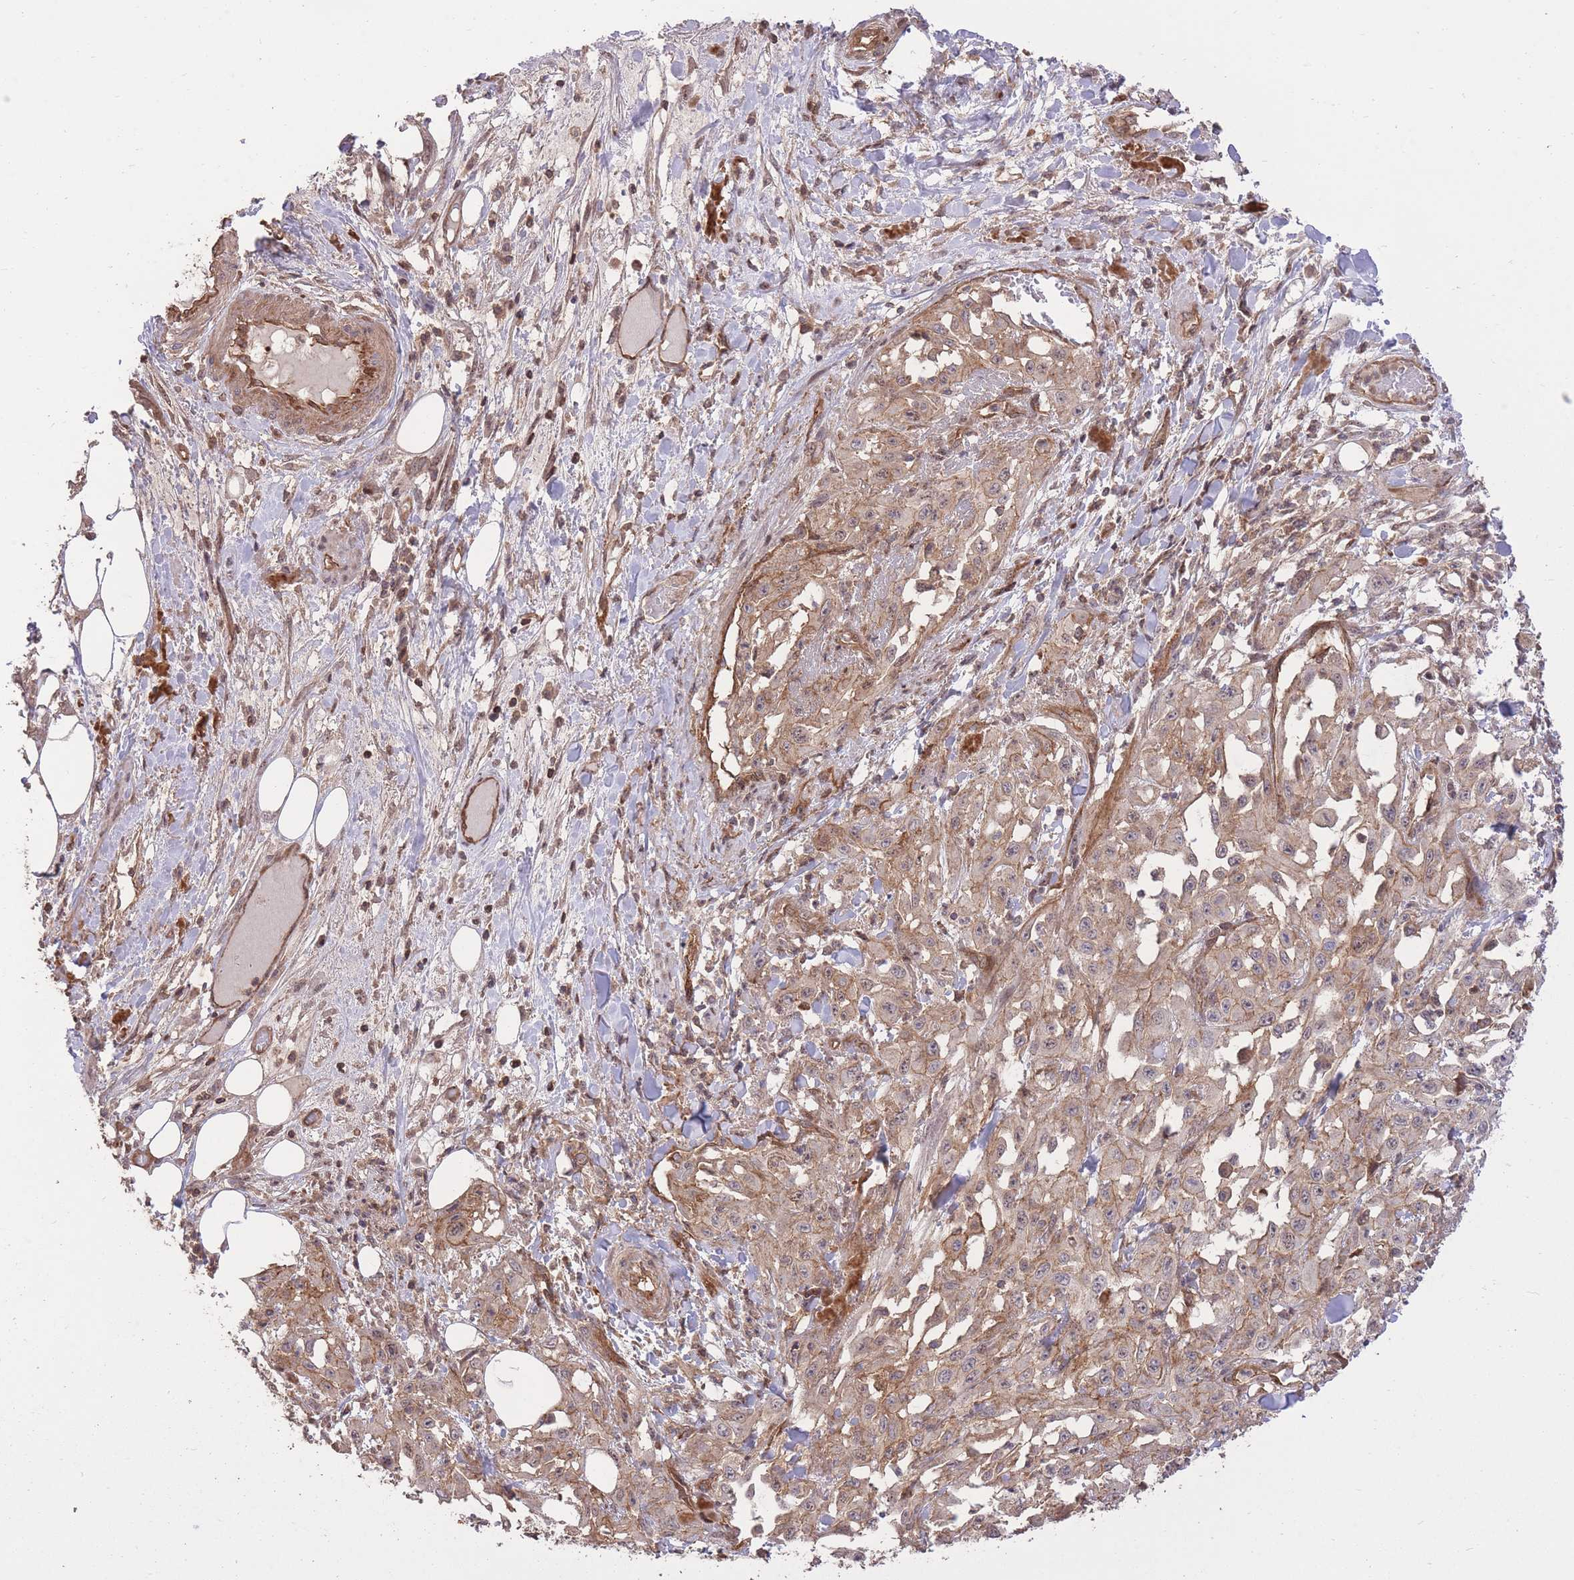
{"staining": {"intensity": "weak", "quantity": ">75%", "location": "cytoplasmic/membranous"}, "tissue": "skin cancer", "cell_type": "Tumor cells", "image_type": "cancer", "snomed": [{"axis": "morphology", "description": "Squamous cell carcinoma, NOS"}, {"axis": "morphology", "description": "Squamous cell carcinoma, metastatic, NOS"}, {"axis": "topography", "description": "Skin"}, {"axis": "topography", "description": "Lymph node"}], "caption": "This photomicrograph displays IHC staining of human skin squamous cell carcinoma, with low weak cytoplasmic/membranous positivity in about >75% of tumor cells.", "gene": "PLD1", "patient": {"sex": "male", "age": 75}}